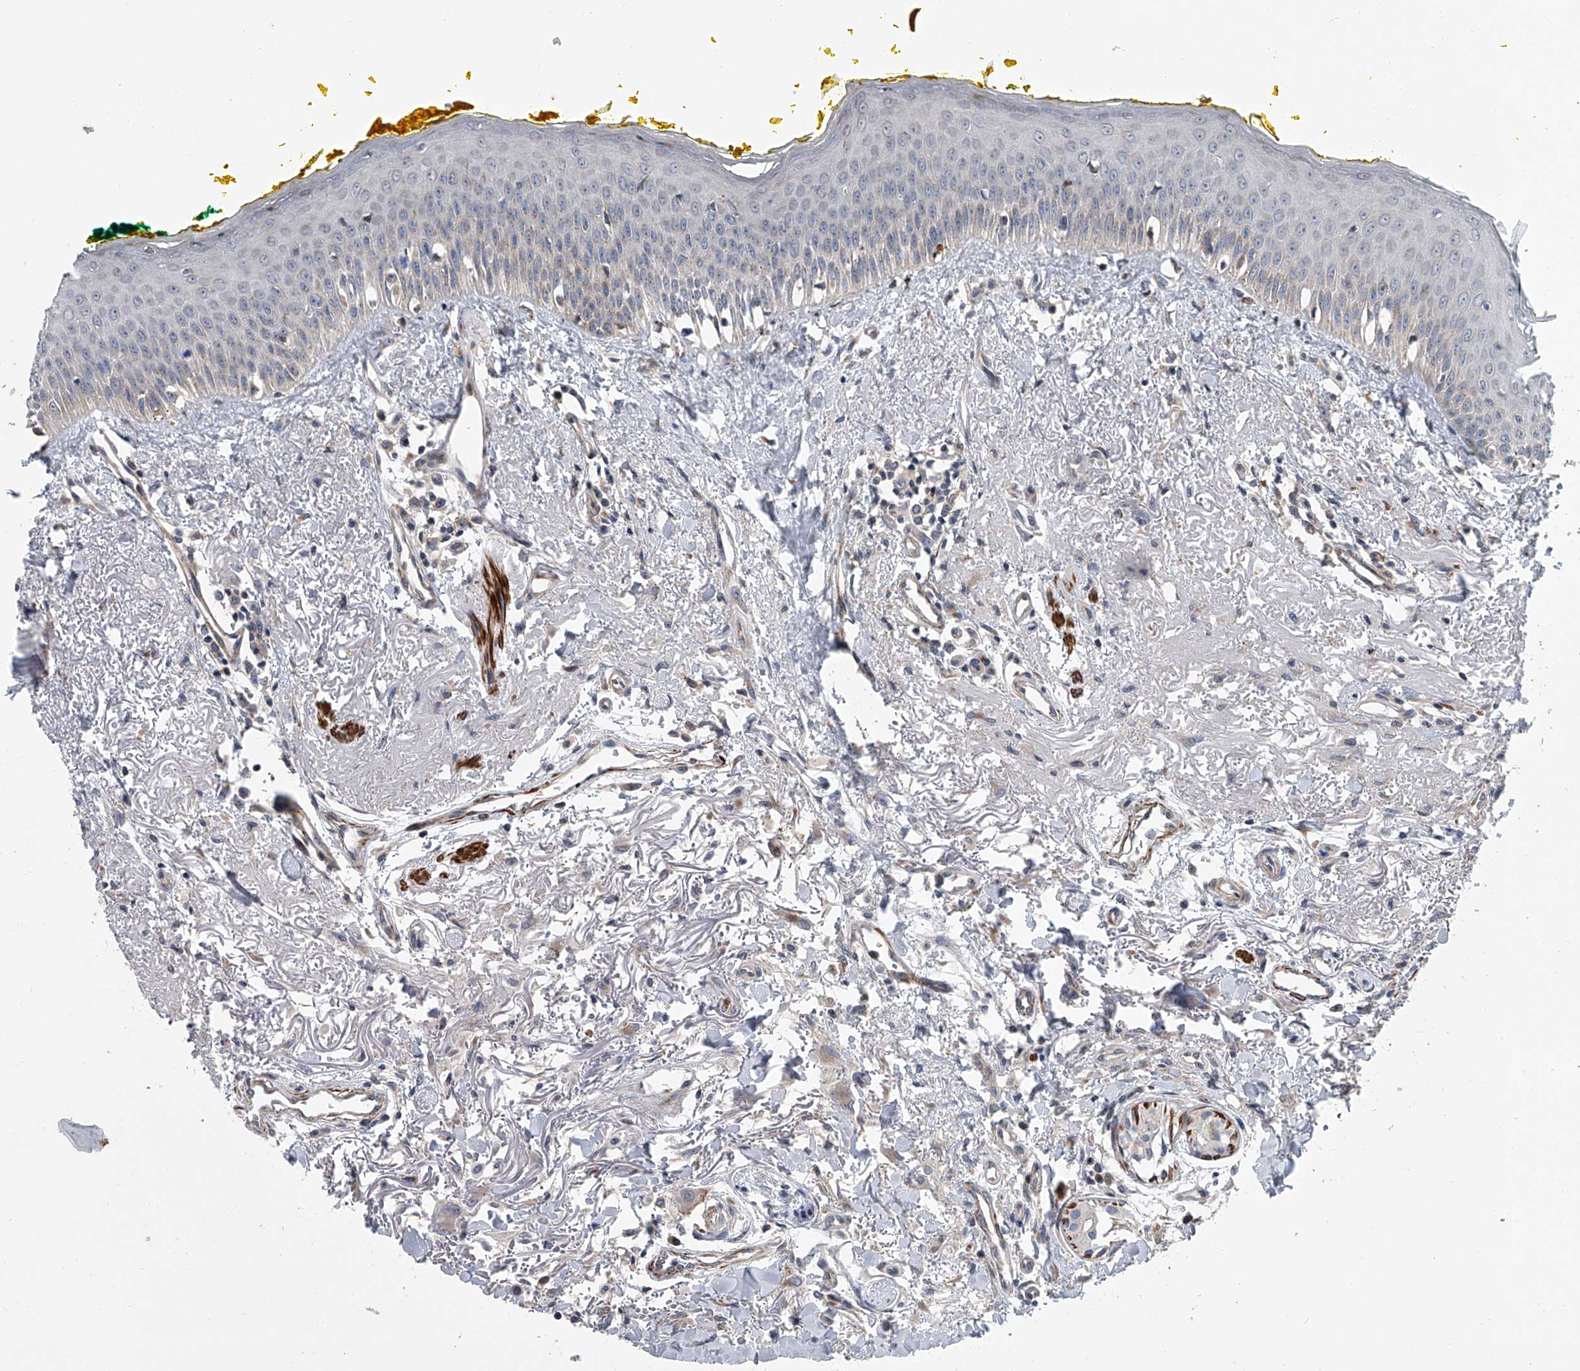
{"staining": {"intensity": "moderate", "quantity": "25%-75%", "location": "cytoplasmic/membranous"}, "tissue": "oral mucosa", "cell_type": "Squamous epithelial cells", "image_type": "normal", "snomed": [{"axis": "morphology", "description": "Normal tissue, NOS"}, {"axis": "topography", "description": "Oral tissue"}], "caption": "Immunohistochemical staining of benign oral mucosa shows medium levels of moderate cytoplasmic/membranous staining in about 25%-75% of squamous epithelial cells. (DAB (3,3'-diaminobenzidine) IHC with brightfield microscopy, high magnification).", "gene": "DLGAP2", "patient": {"sex": "female", "age": 70}}